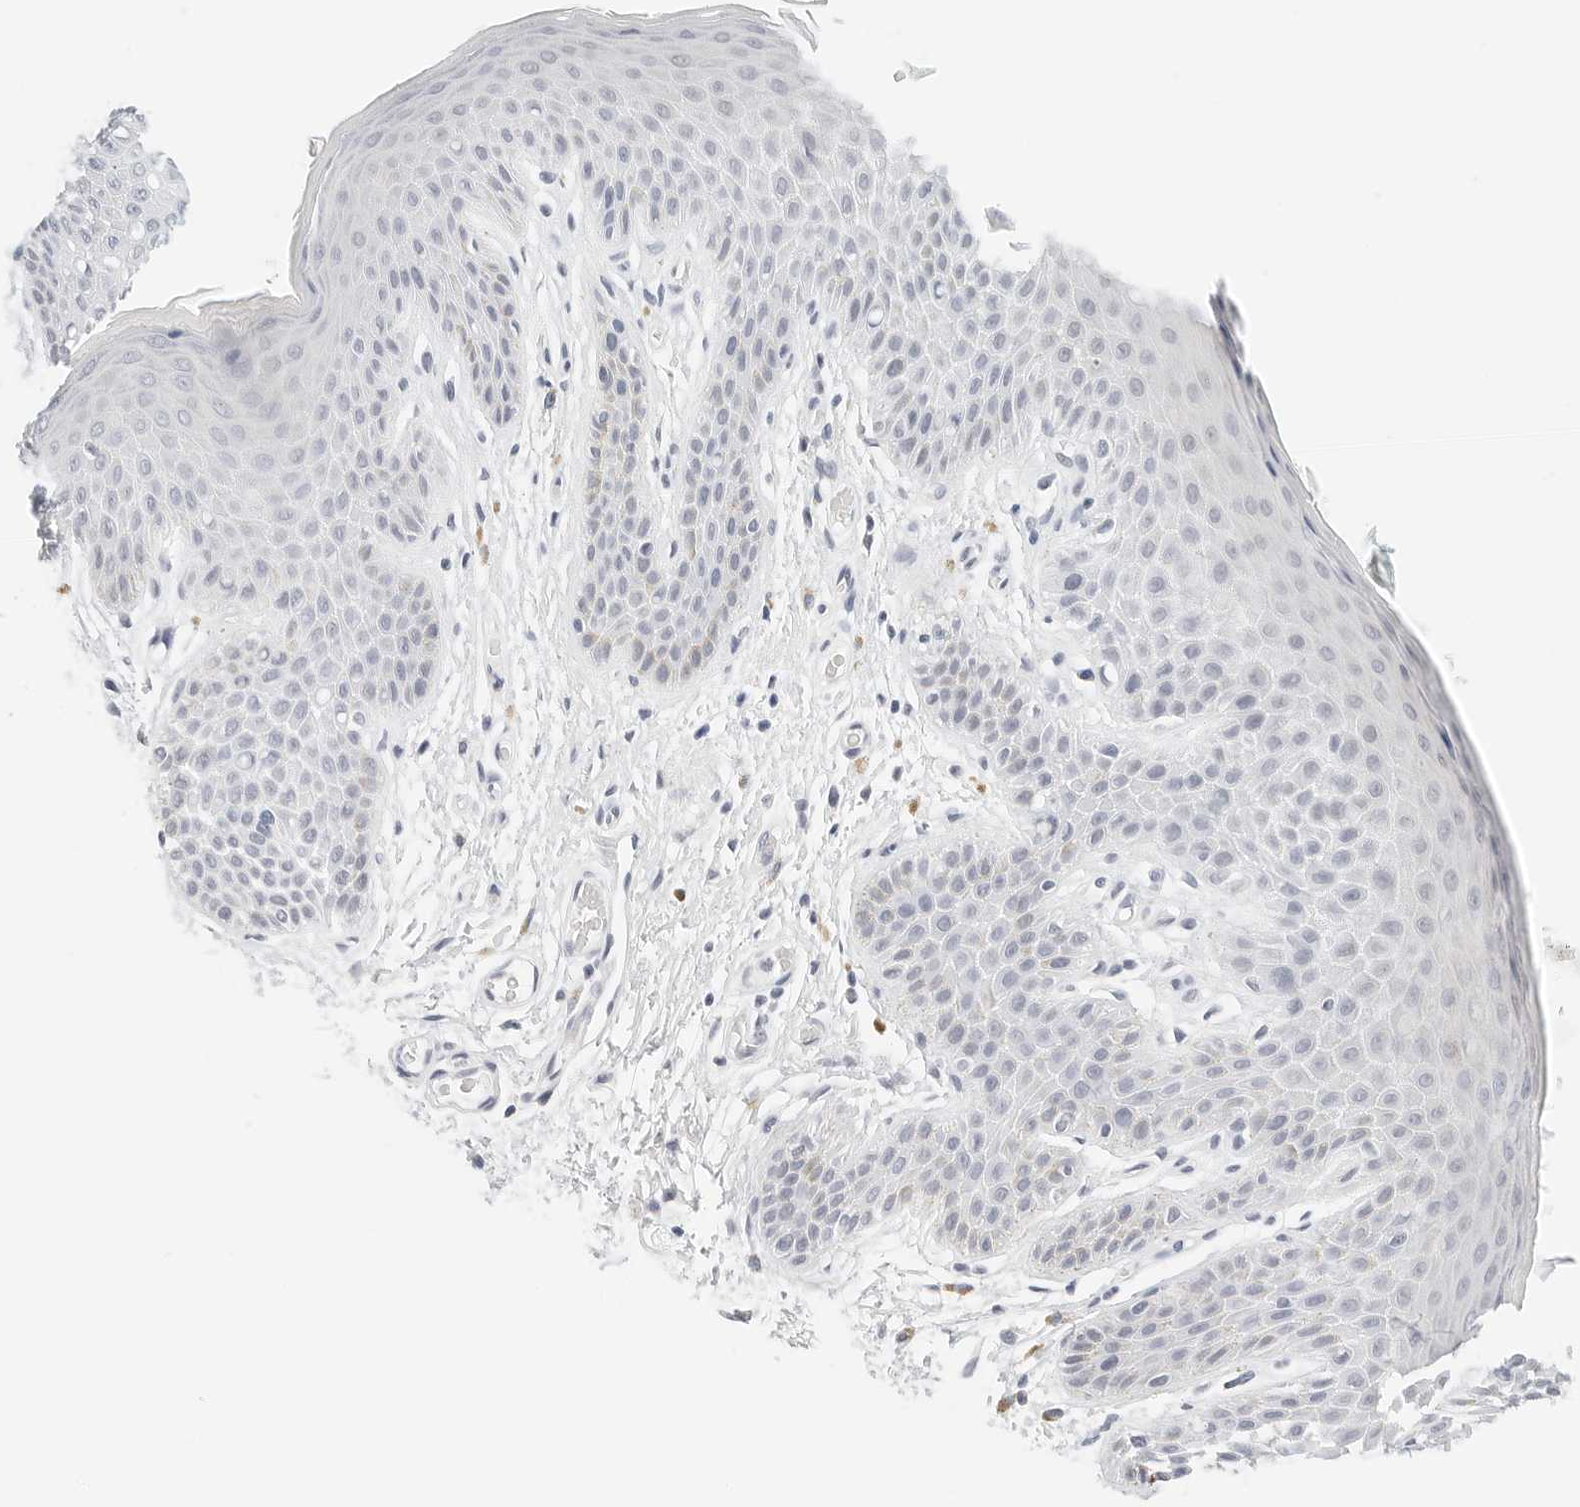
{"staining": {"intensity": "weak", "quantity": "<25%", "location": "cytoplasmic/membranous"}, "tissue": "skin", "cell_type": "Epidermal cells", "image_type": "normal", "snomed": [{"axis": "morphology", "description": "Normal tissue, NOS"}, {"axis": "topography", "description": "Anal"}], "caption": "Skin was stained to show a protein in brown. There is no significant staining in epidermal cells. The staining was performed using DAB (3,3'-diaminobenzidine) to visualize the protein expression in brown, while the nuclei were stained in blue with hematoxylin (Magnification: 20x).", "gene": "CD22", "patient": {"sex": "male", "age": 74}}